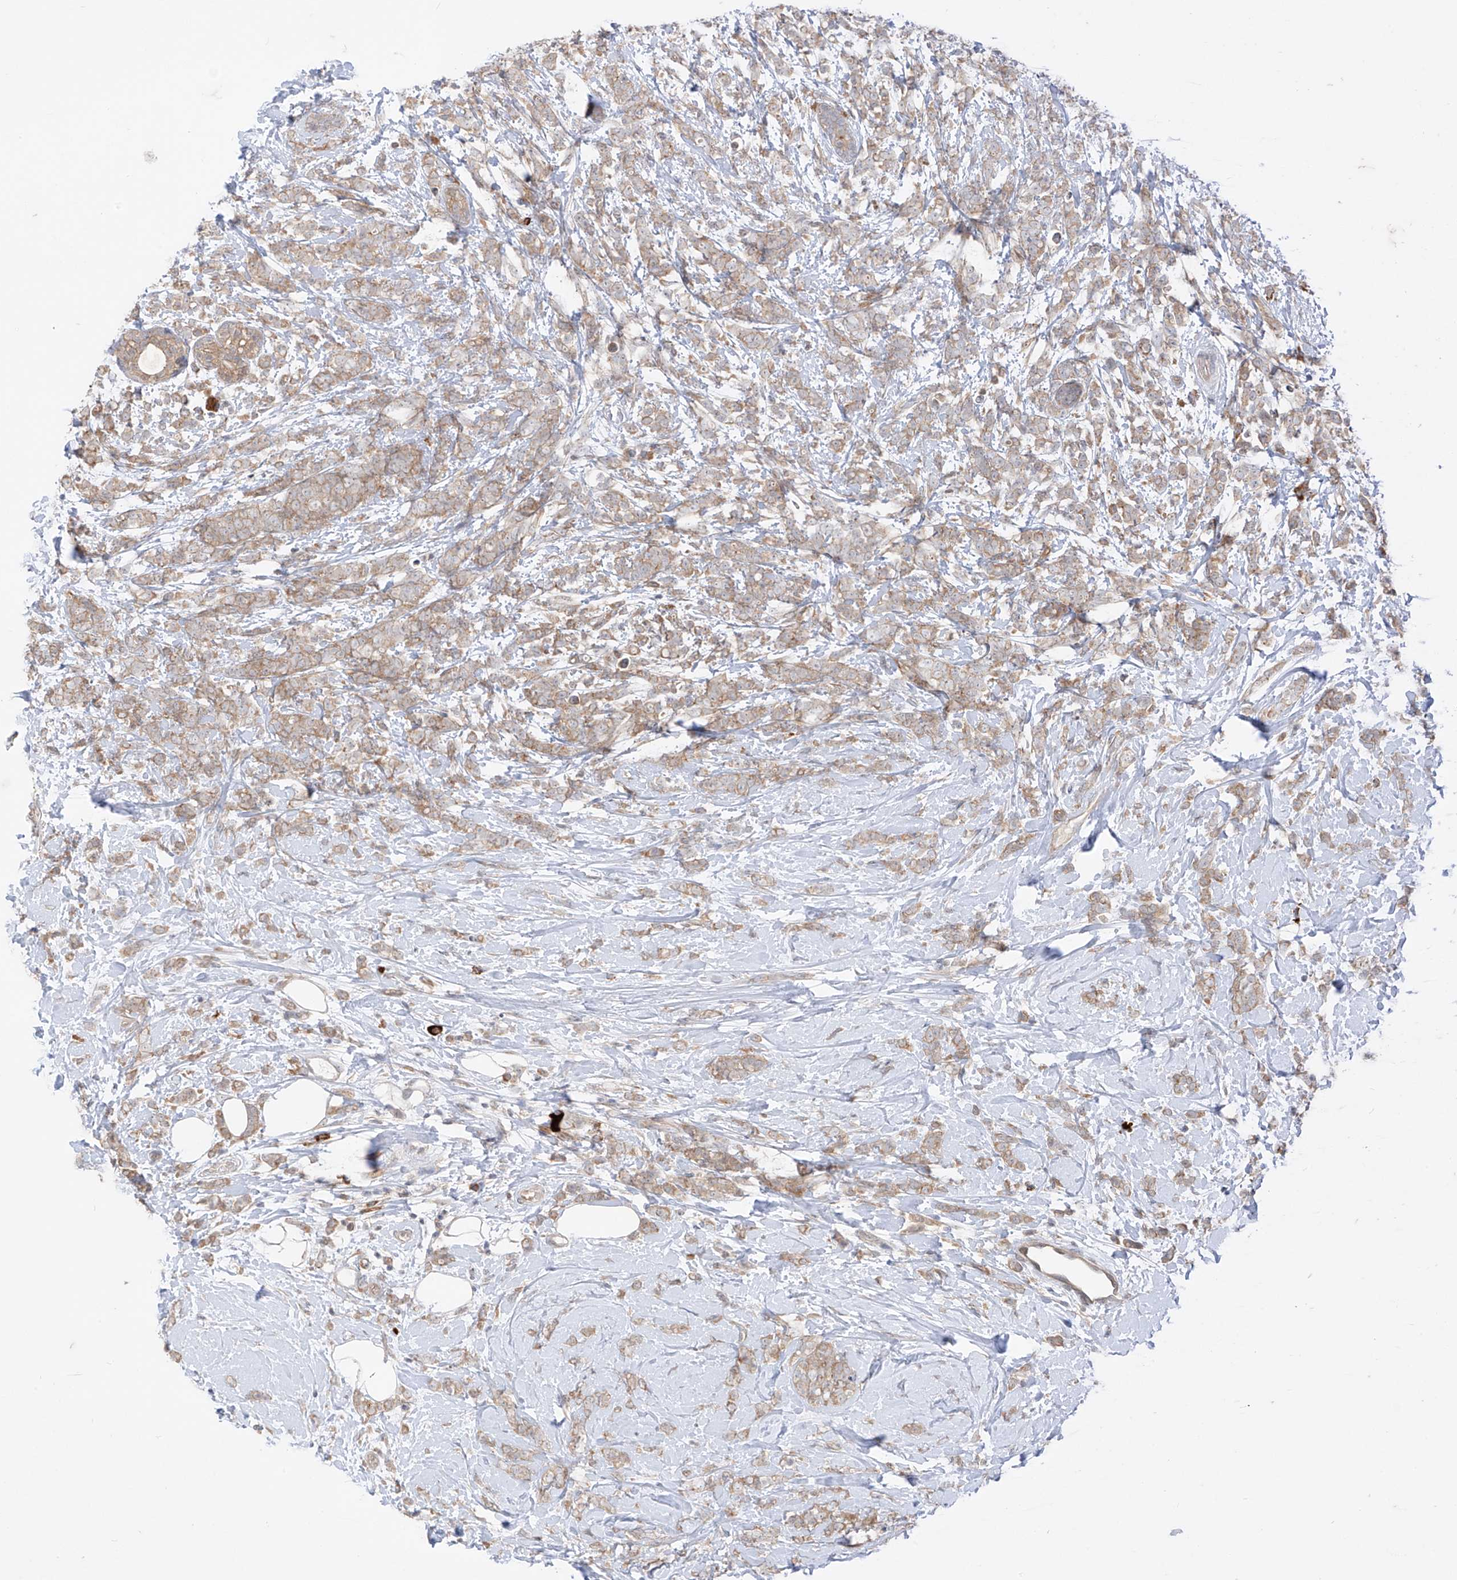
{"staining": {"intensity": "weak", "quantity": ">75%", "location": "cytoplasmic/membranous"}, "tissue": "breast cancer", "cell_type": "Tumor cells", "image_type": "cancer", "snomed": [{"axis": "morphology", "description": "Lobular carcinoma"}, {"axis": "topography", "description": "Breast"}], "caption": "The micrograph exhibits immunohistochemical staining of breast cancer (lobular carcinoma). There is weak cytoplasmic/membranous expression is appreciated in about >75% of tumor cells. (DAB IHC with brightfield microscopy, high magnification).", "gene": "MTUS2", "patient": {"sex": "female", "age": 58}}